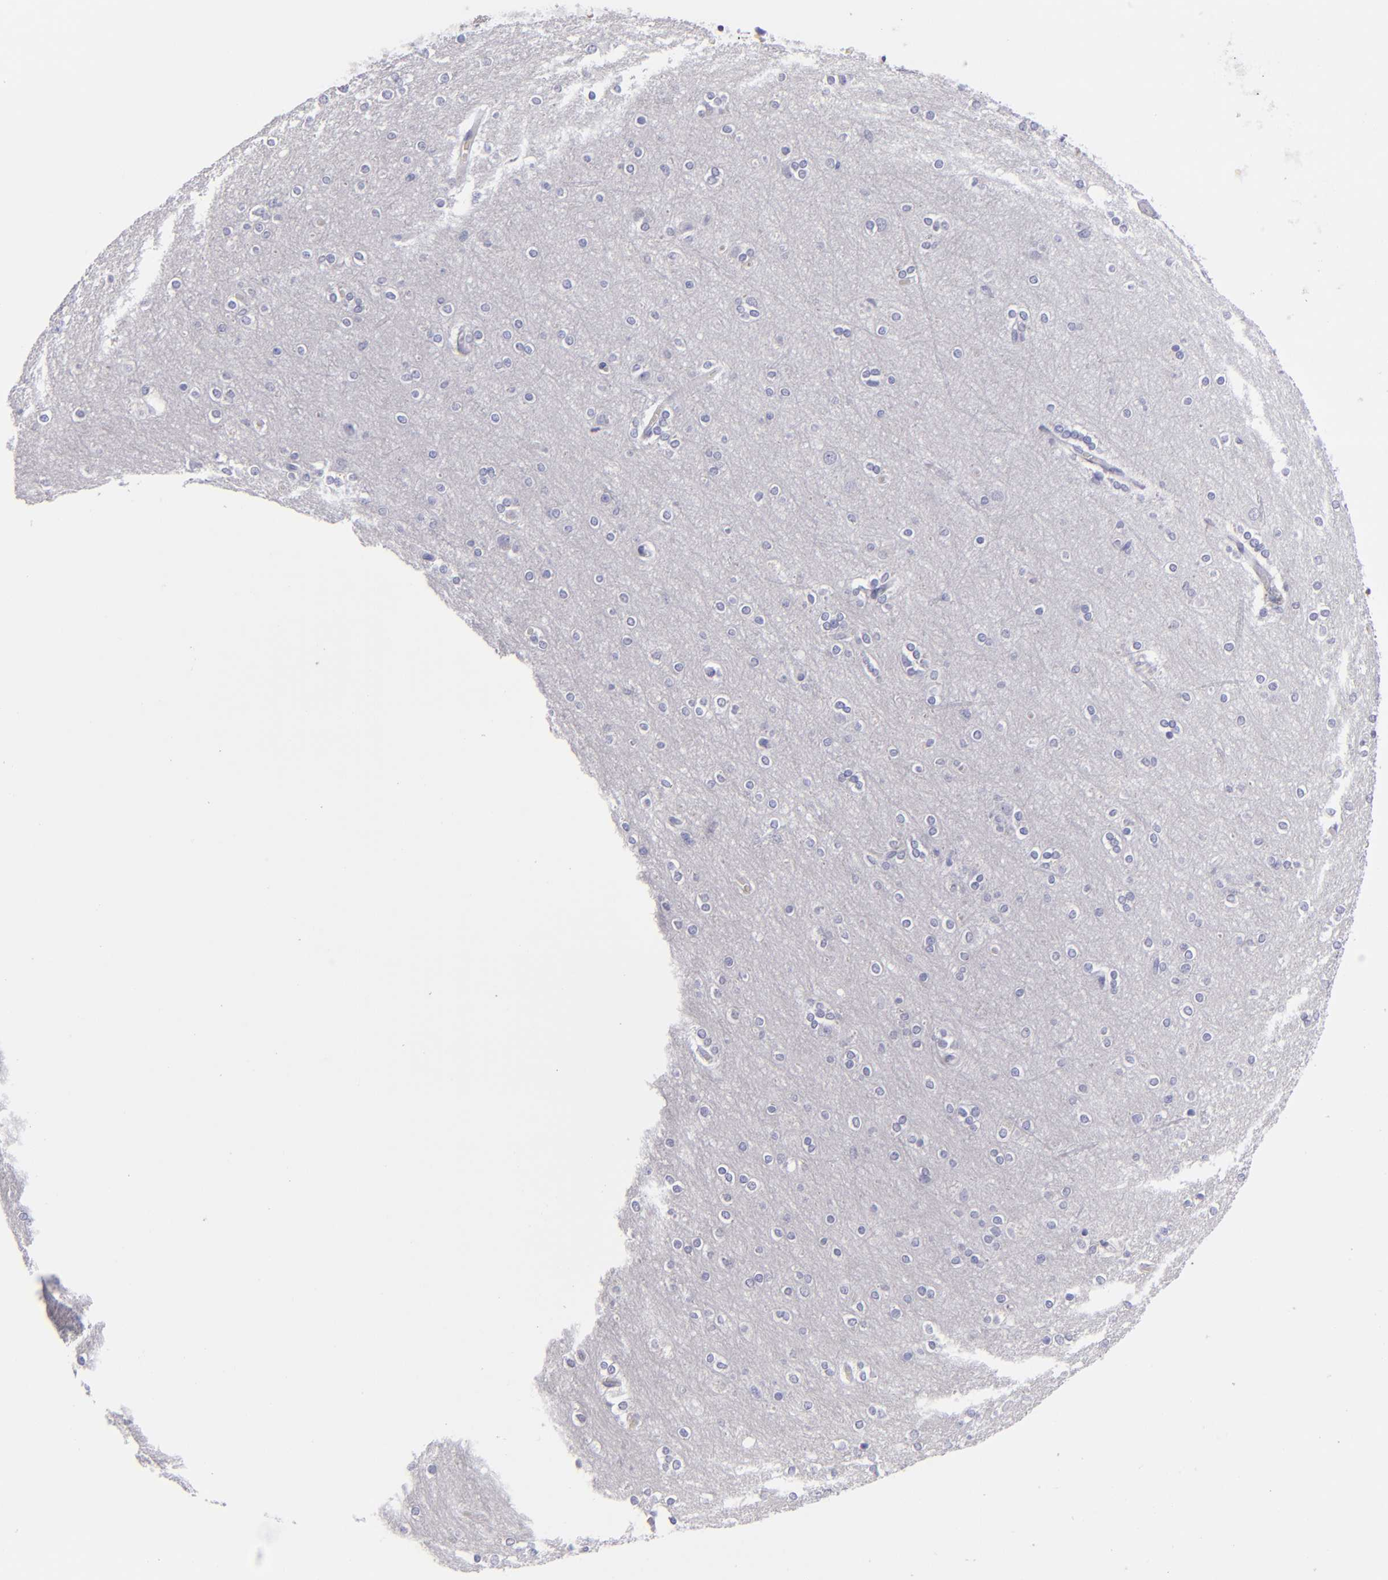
{"staining": {"intensity": "negative", "quantity": "none", "location": "none"}, "tissue": "cerebral cortex", "cell_type": "Endothelial cells", "image_type": "normal", "snomed": [{"axis": "morphology", "description": "Normal tissue, NOS"}, {"axis": "topography", "description": "Cerebral cortex"}], "caption": "Immunohistochemistry (IHC) micrograph of benign cerebral cortex stained for a protein (brown), which reveals no positivity in endothelial cells.", "gene": "CD2", "patient": {"sex": "female", "age": 54}}